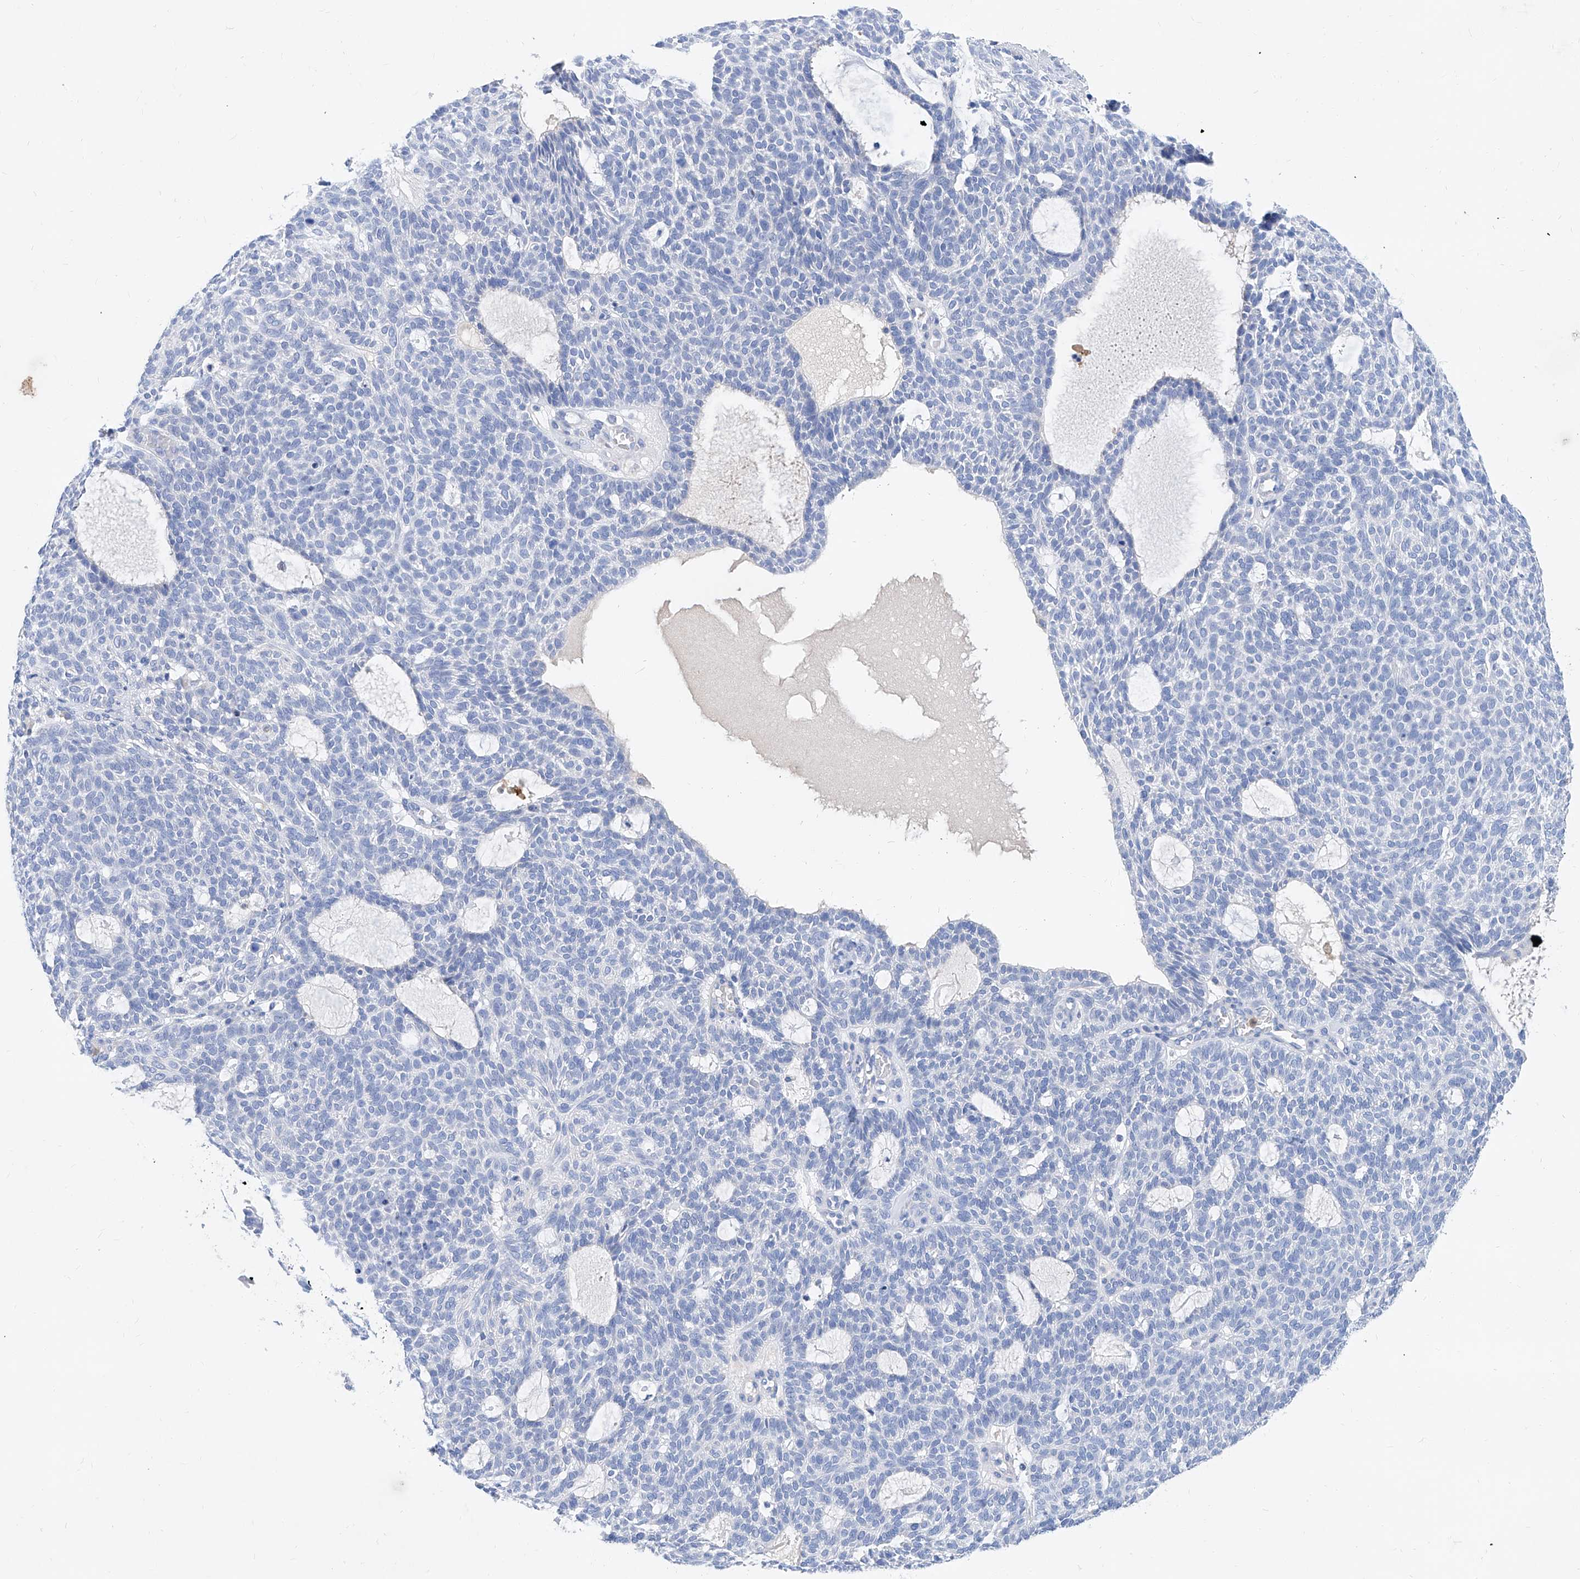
{"staining": {"intensity": "negative", "quantity": "none", "location": "none"}, "tissue": "skin cancer", "cell_type": "Tumor cells", "image_type": "cancer", "snomed": [{"axis": "morphology", "description": "Squamous cell carcinoma, NOS"}, {"axis": "topography", "description": "Skin"}], "caption": "Image shows no significant protein positivity in tumor cells of skin squamous cell carcinoma.", "gene": "SLC25A29", "patient": {"sex": "female", "age": 90}}